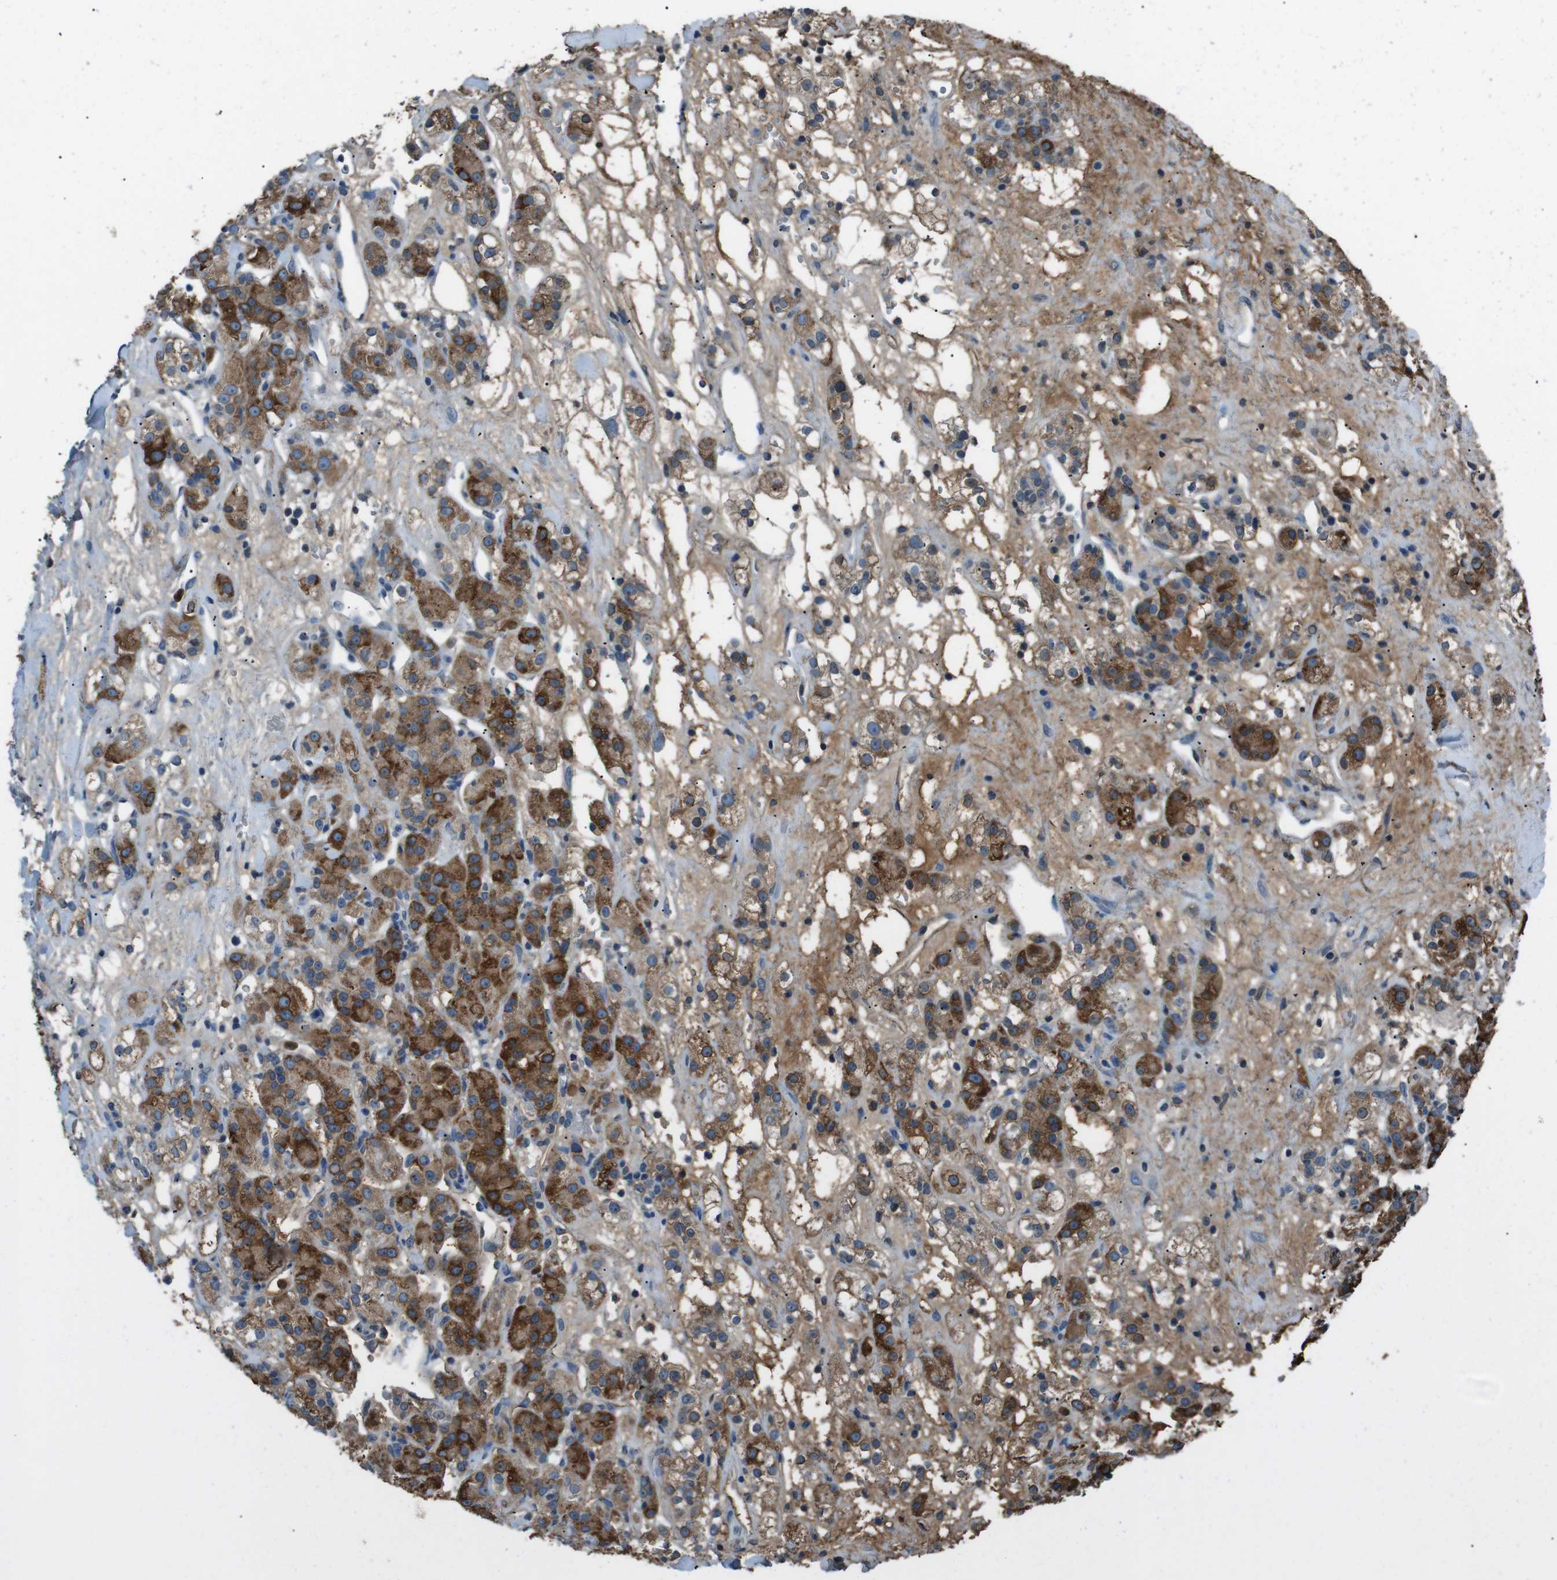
{"staining": {"intensity": "strong", "quantity": ">75%", "location": "cytoplasmic/membranous"}, "tissue": "renal cancer", "cell_type": "Tumor cells", "image_type": "cancer", "snomed": [{"axis": "morphology", "description": "Normal tissue, NOS"}, {"axis": "morphology", "description": "Adenocarcinoma, NOS"}, {"axis": "topography", "description": "Kidney"}], "caption": "Immunohistochemistry (DAB) staining of human adenocarcinoma (renal) demonstrates strong cytoplasmic/membranous protein positivity in approximately >75% of tumor cells. The staining was performed using DAB to visualize the protein expression in brown, while the nuclei were stained in blue with hematoxylin (Magnification: 20x).", "gene": "UGT1A6", "patient": {"sex": "male", "age": 61}}